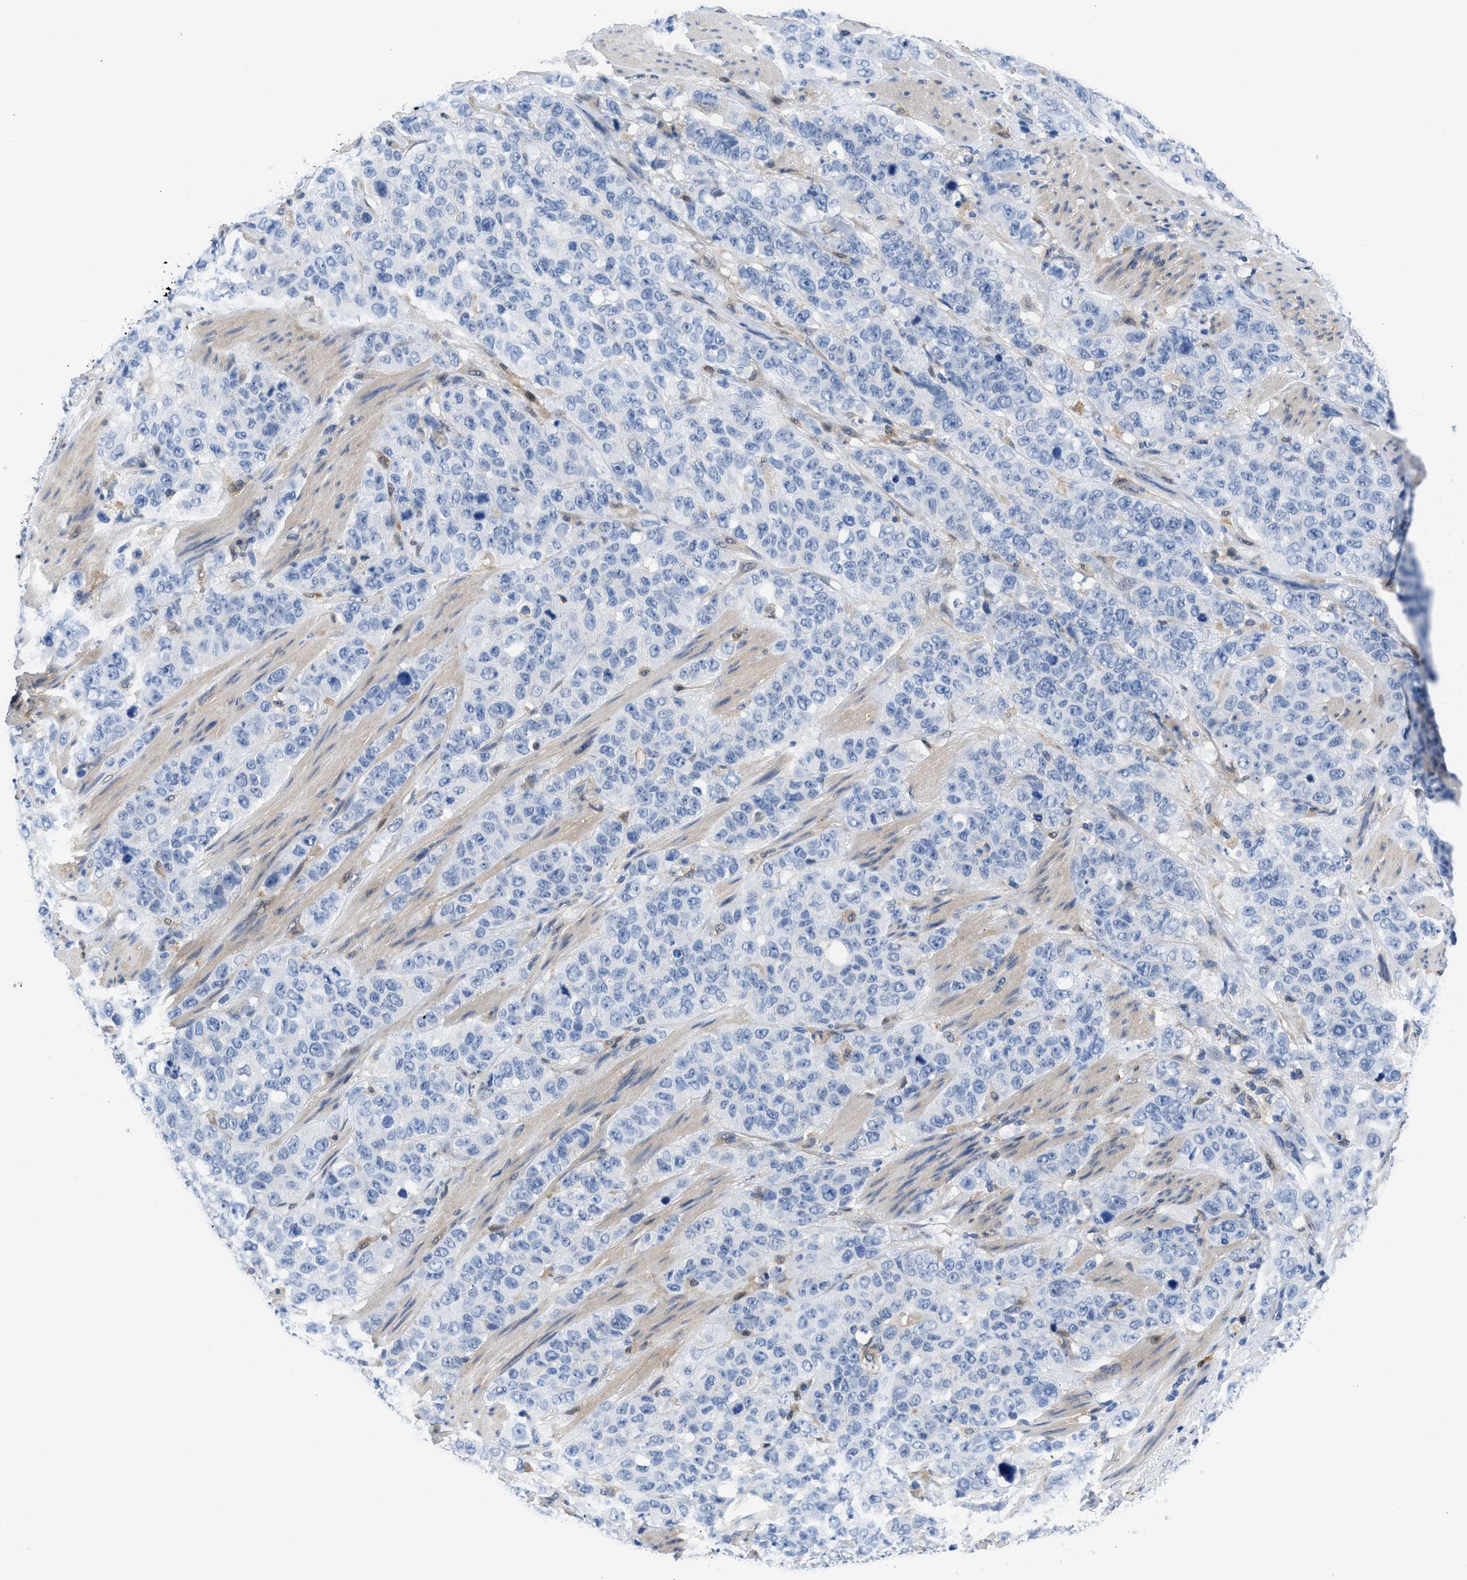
{"staining": {"intensity": "negative", "quantity": "none", "location": "none"}, "tissue": "stomach cancer", "cell_type": "Tumor cells", "image_type": "cancer", "snomed": [{"axis": "morphology", "description": "Adenocarcinoma, NOS"}, {"axis": "topography", "description": "Stomach"}], "caption": "An IHC micrograph of stomach cancer (adenocarcinoma) is shown. There is no staining in tumor cells of stomach cancer (adenocarcinoma). The staining is performed using DAB brown chromogen with nuclei counter-stained in using hematoxylin.", "gene": "CBR1", "patient": {"sex": "male", "age": 48}}